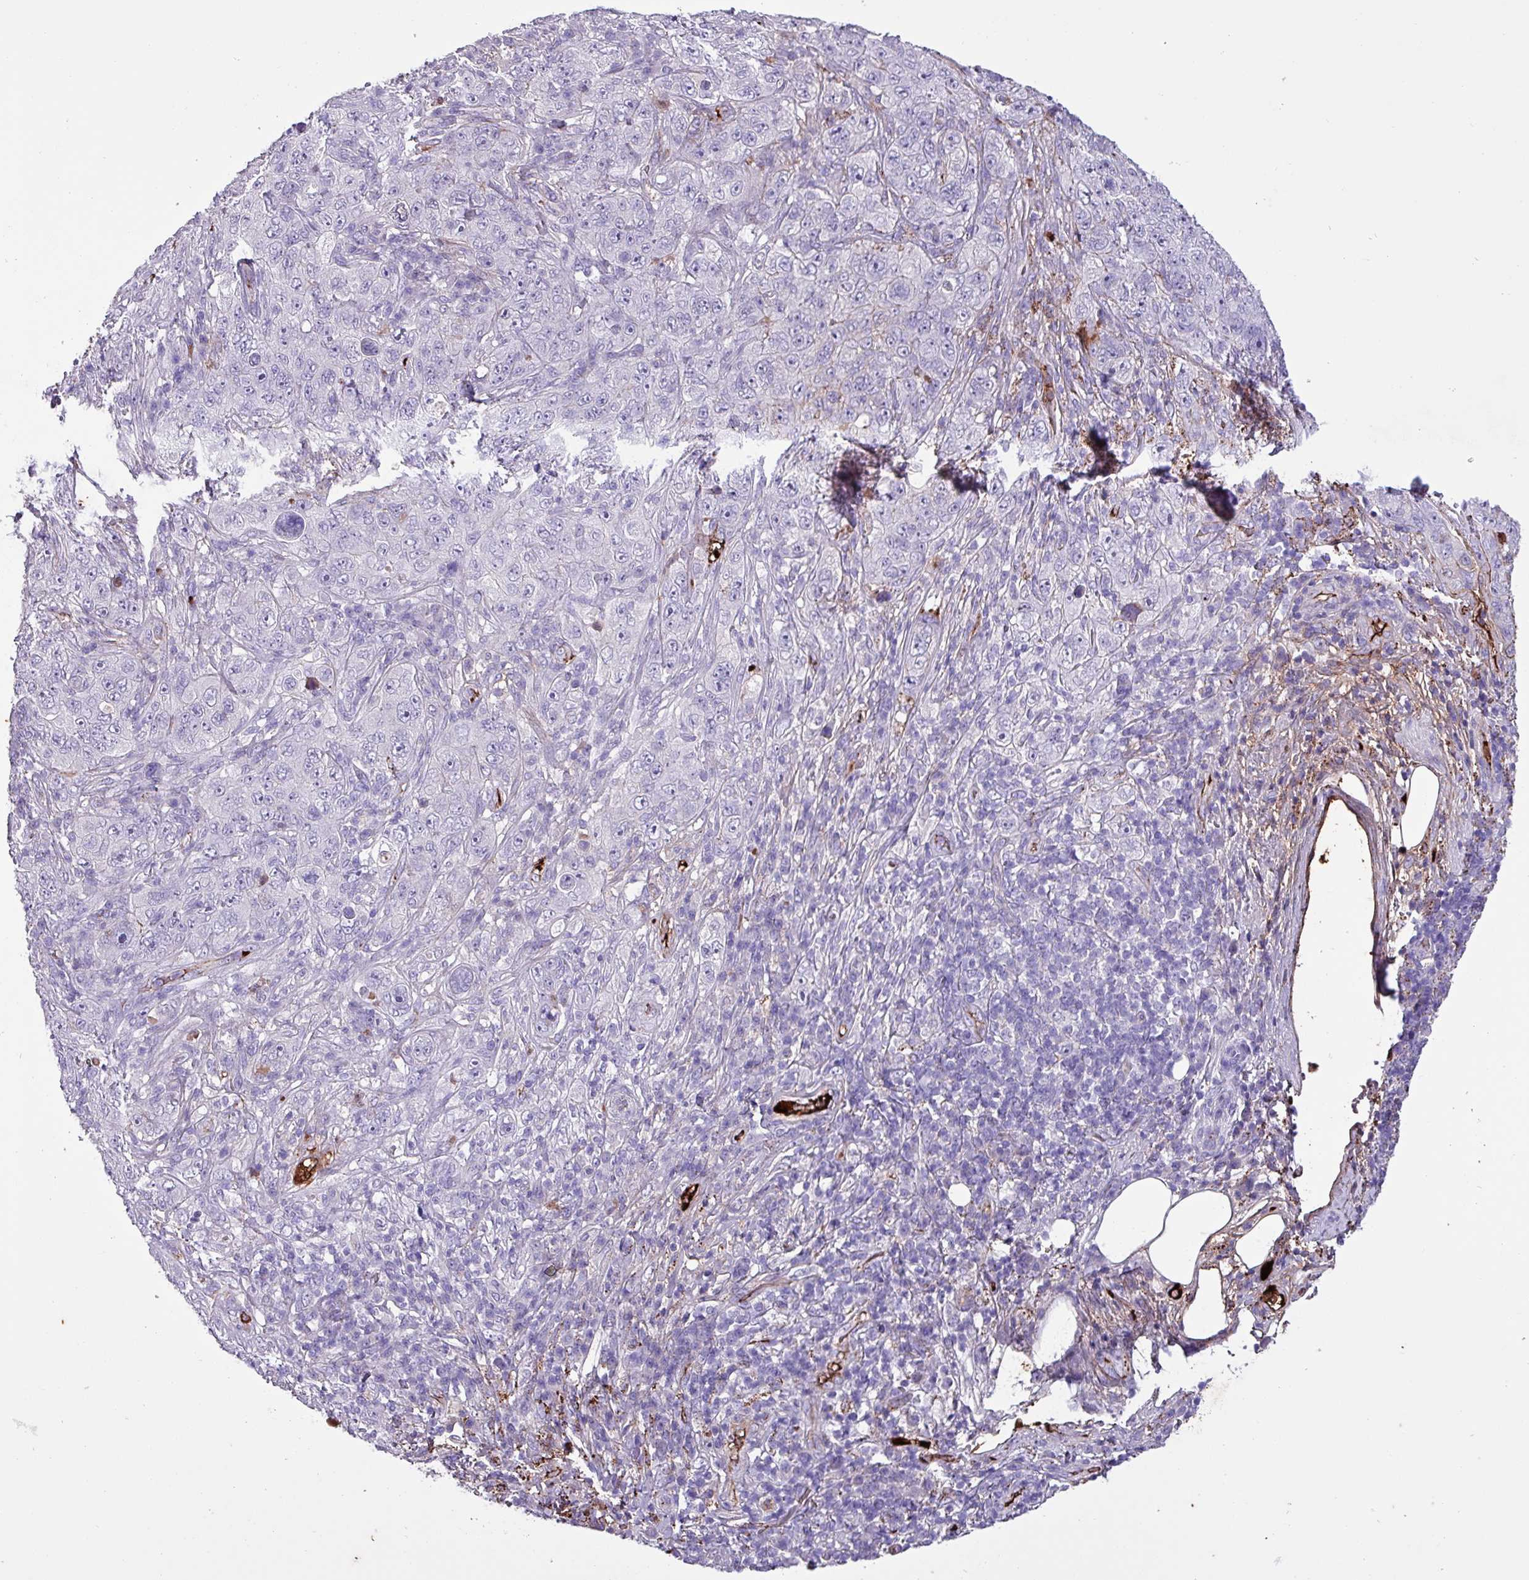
{"staining": {"intensity": "negative", "quantity": "none", "location": "none"}, "tissue": "pancreatic cancer", "cell_type": "Tumor cells", "image_type": "cancer", "snomed": [{"axis": "morphology", "description": "Adenocarcinoma, NOS"}, {"axis": "topography", "description": "Pancreas"}], "caption": "The immunohistochemistry image has no significant positivity in tumor cells of adenocarcinoma (pancreatic) tissue.", "gene": "HP", "patient": {"sex": "male", "age": 68}}